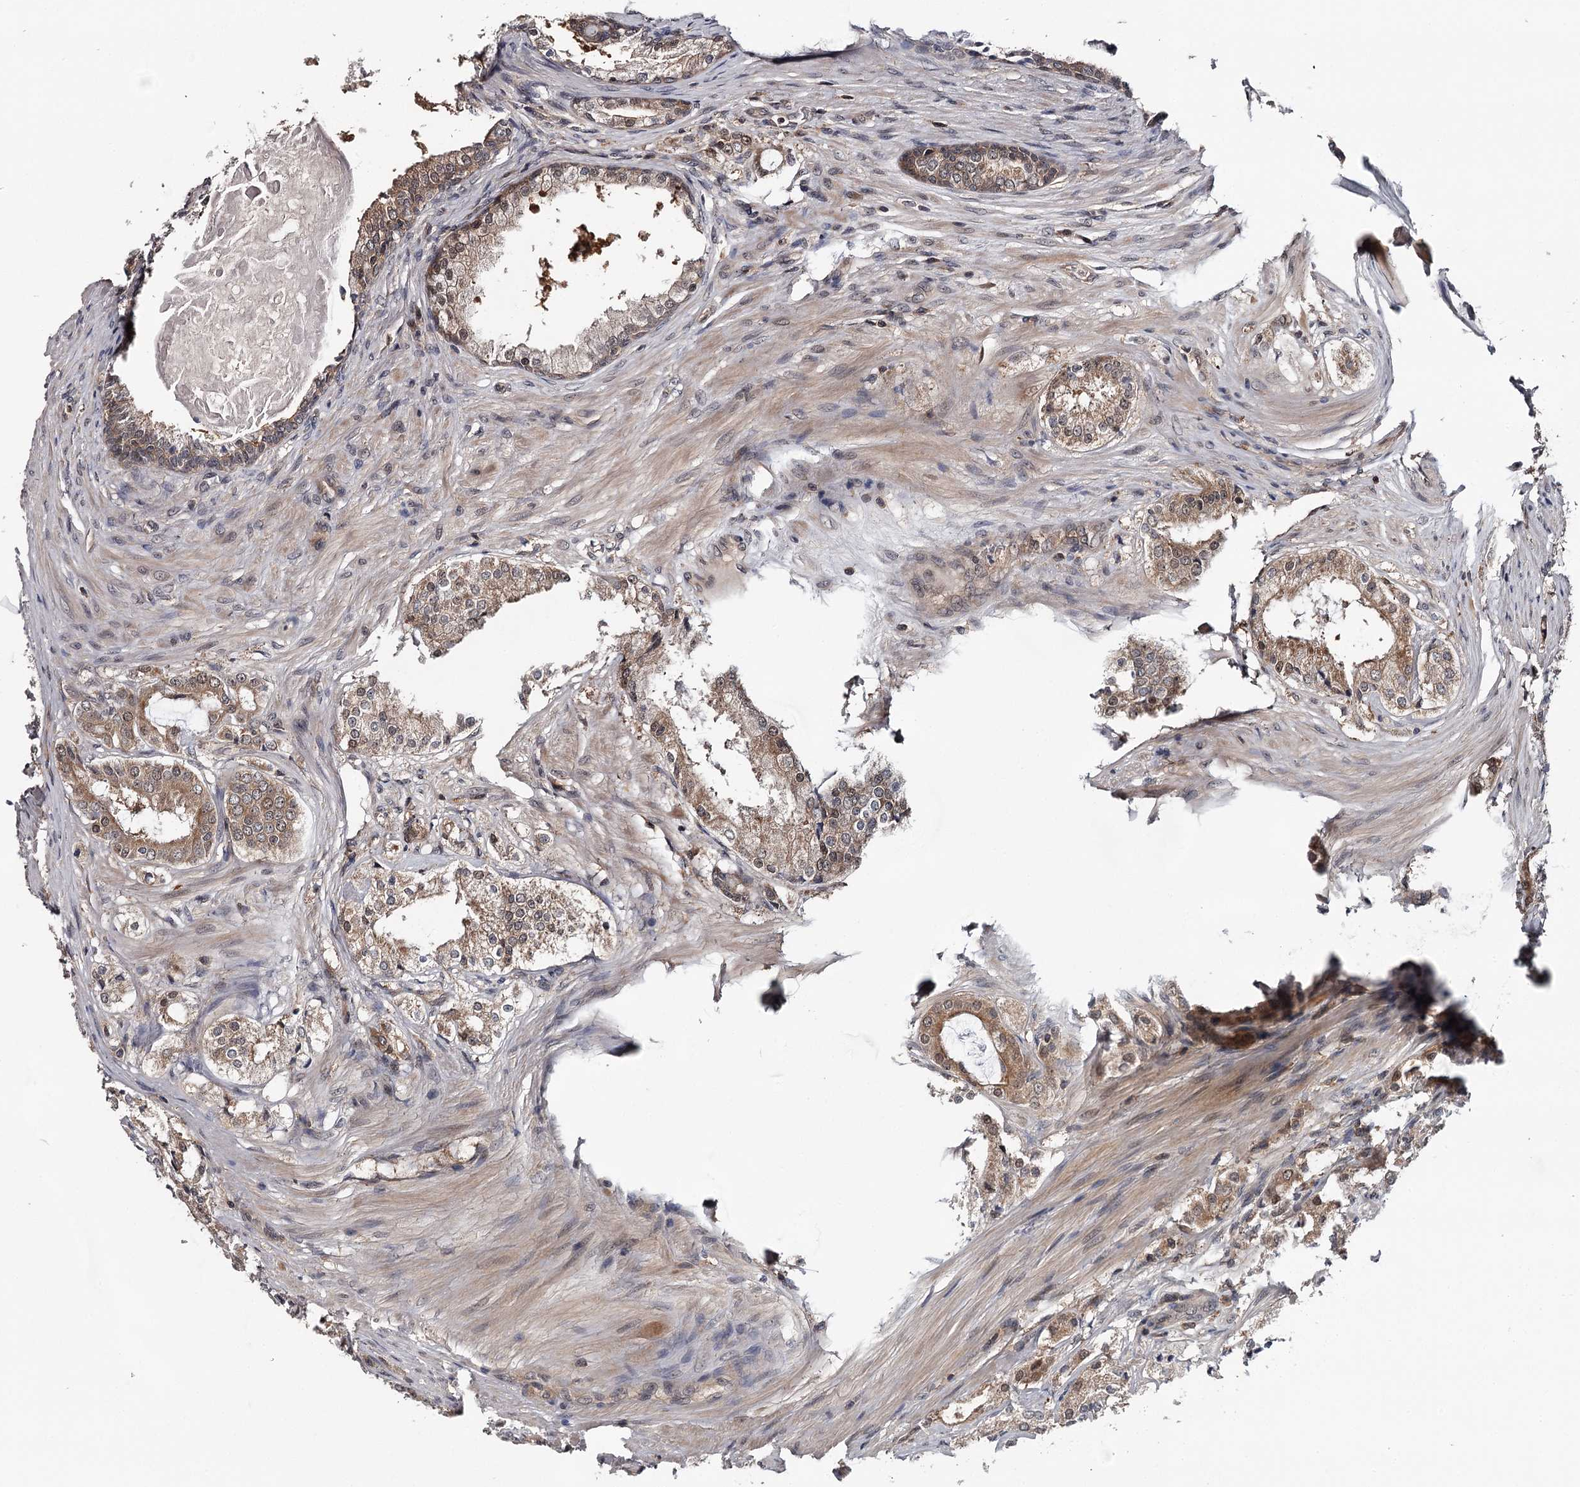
{"staining": {"intensity": "moderate", "quantity": ">75%", "location": "cytoplasmic/membranous"}, "tissue": "prostate cancer", "cell_type": "Tumor cells", "image_type": "cancer", "snomed": [{"axis": "morphology", "description": "Adenocarcinoma, High grade"}, {"axis": "topography", "description": "Prostate"}], "caption": "Immunohistochemical staining of prostate high-grade adenocarcinoma displays medium levels of moderate cytoplasmic/membranous protein expression in approximately >75% of tumor cells.", "gene": "GTSF1", "patient": {"sex": "male", "age": 63}}